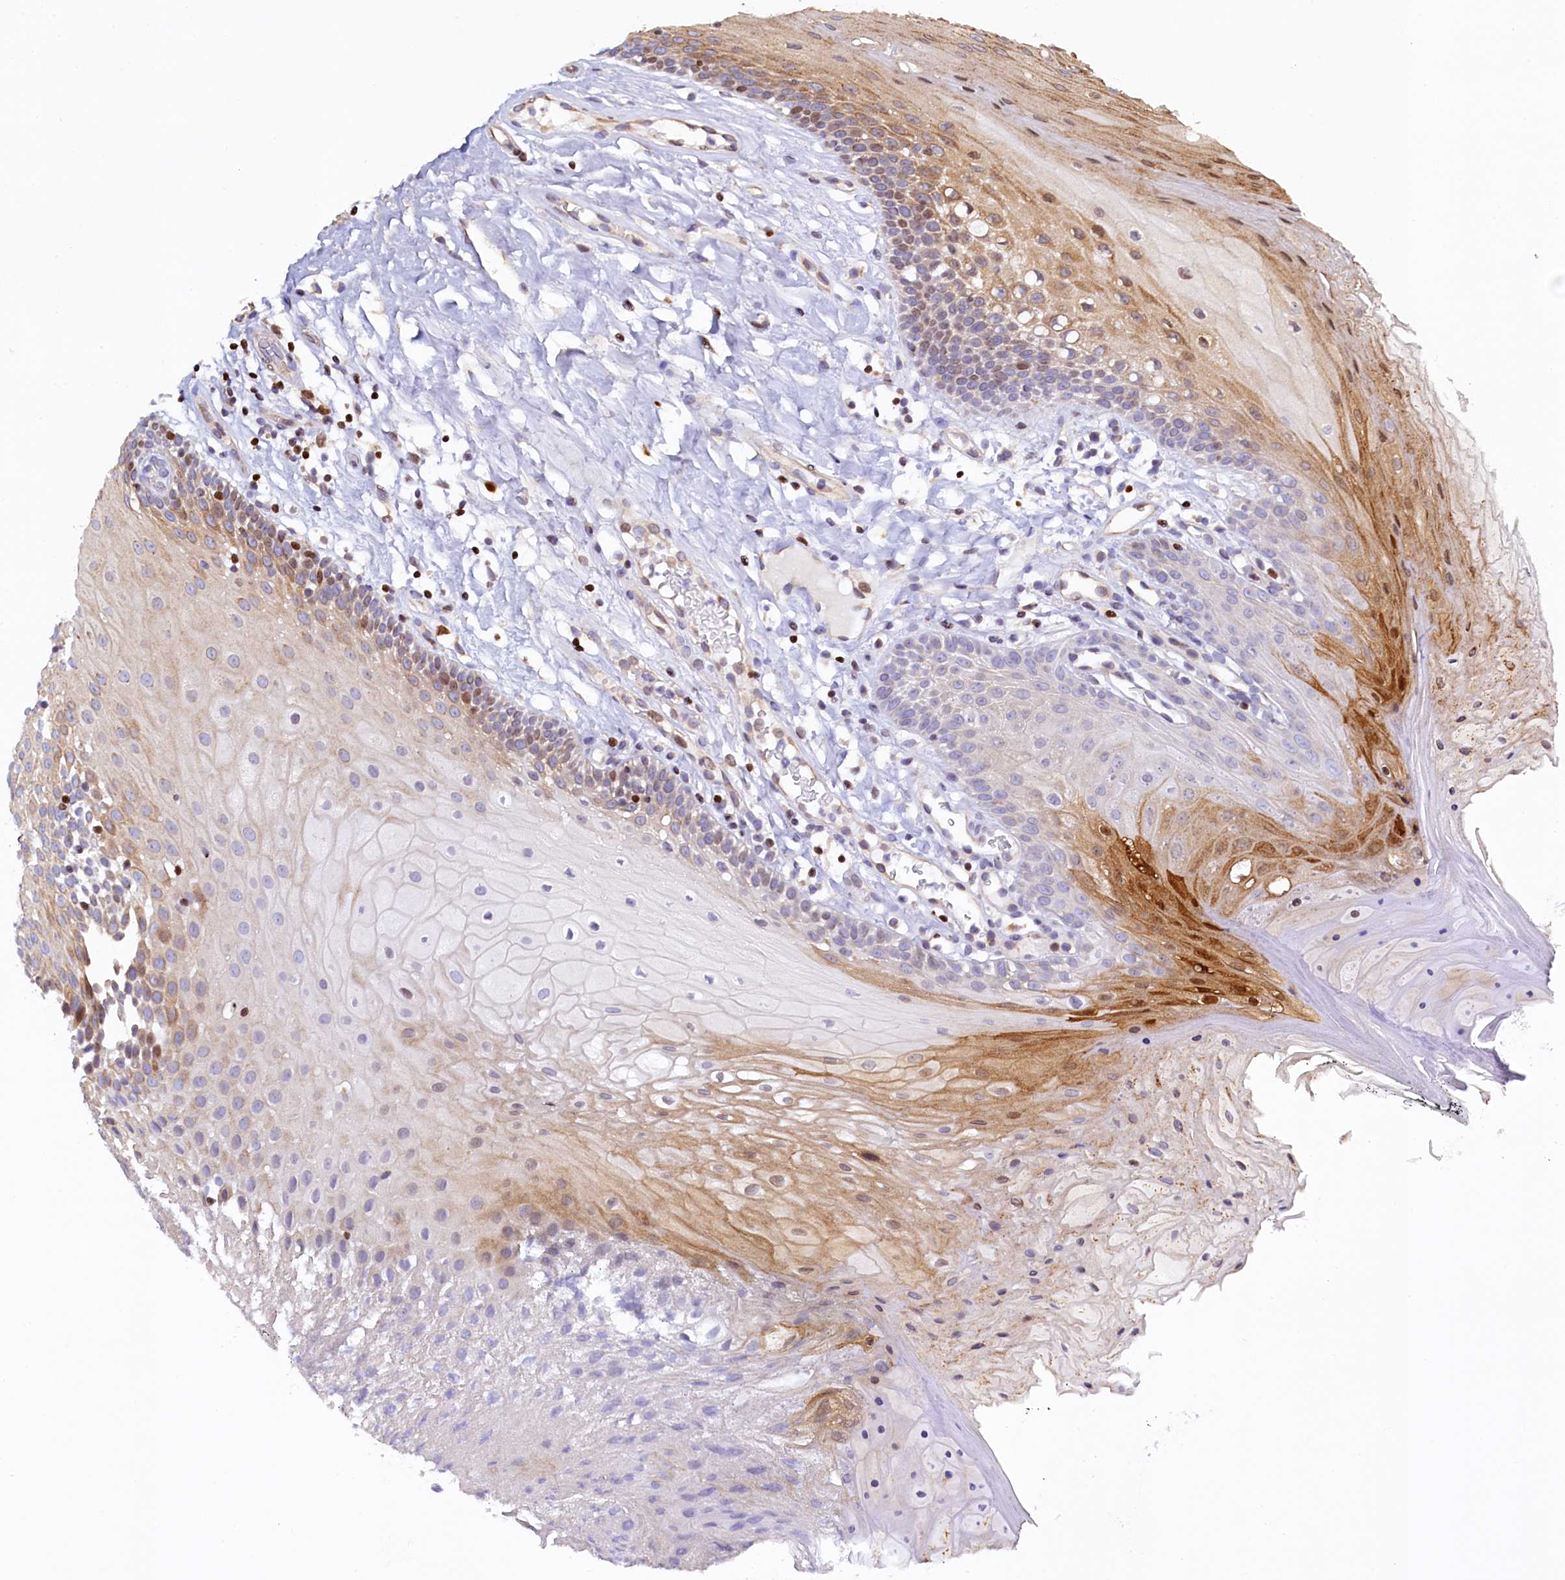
{"staining": {"intensity": "moderate", "quantity": "25%-75%", "location": "cytoplasmic/membranous,nuclear"}, "tissue": "oral mucosa", "cell_type": "Squamous epithelial cells", "image_type": "normal", "snomed": [{"axis": "morphology", "description": "Normal tissue, NOS"}, {"axis": "topography", "description": "Oral tissue"}], "caption": "Immunohistochemical staining of normal human oral mucosa exhibits moderate cytoplasmic/membranous,nuclear protein positivity in about 25%-75% of squamous epithelial cells. (IHC, brightfield microscopy, high magnification).", "gene": "TGDS", "patient": {"sex": "female", "age": 80}}